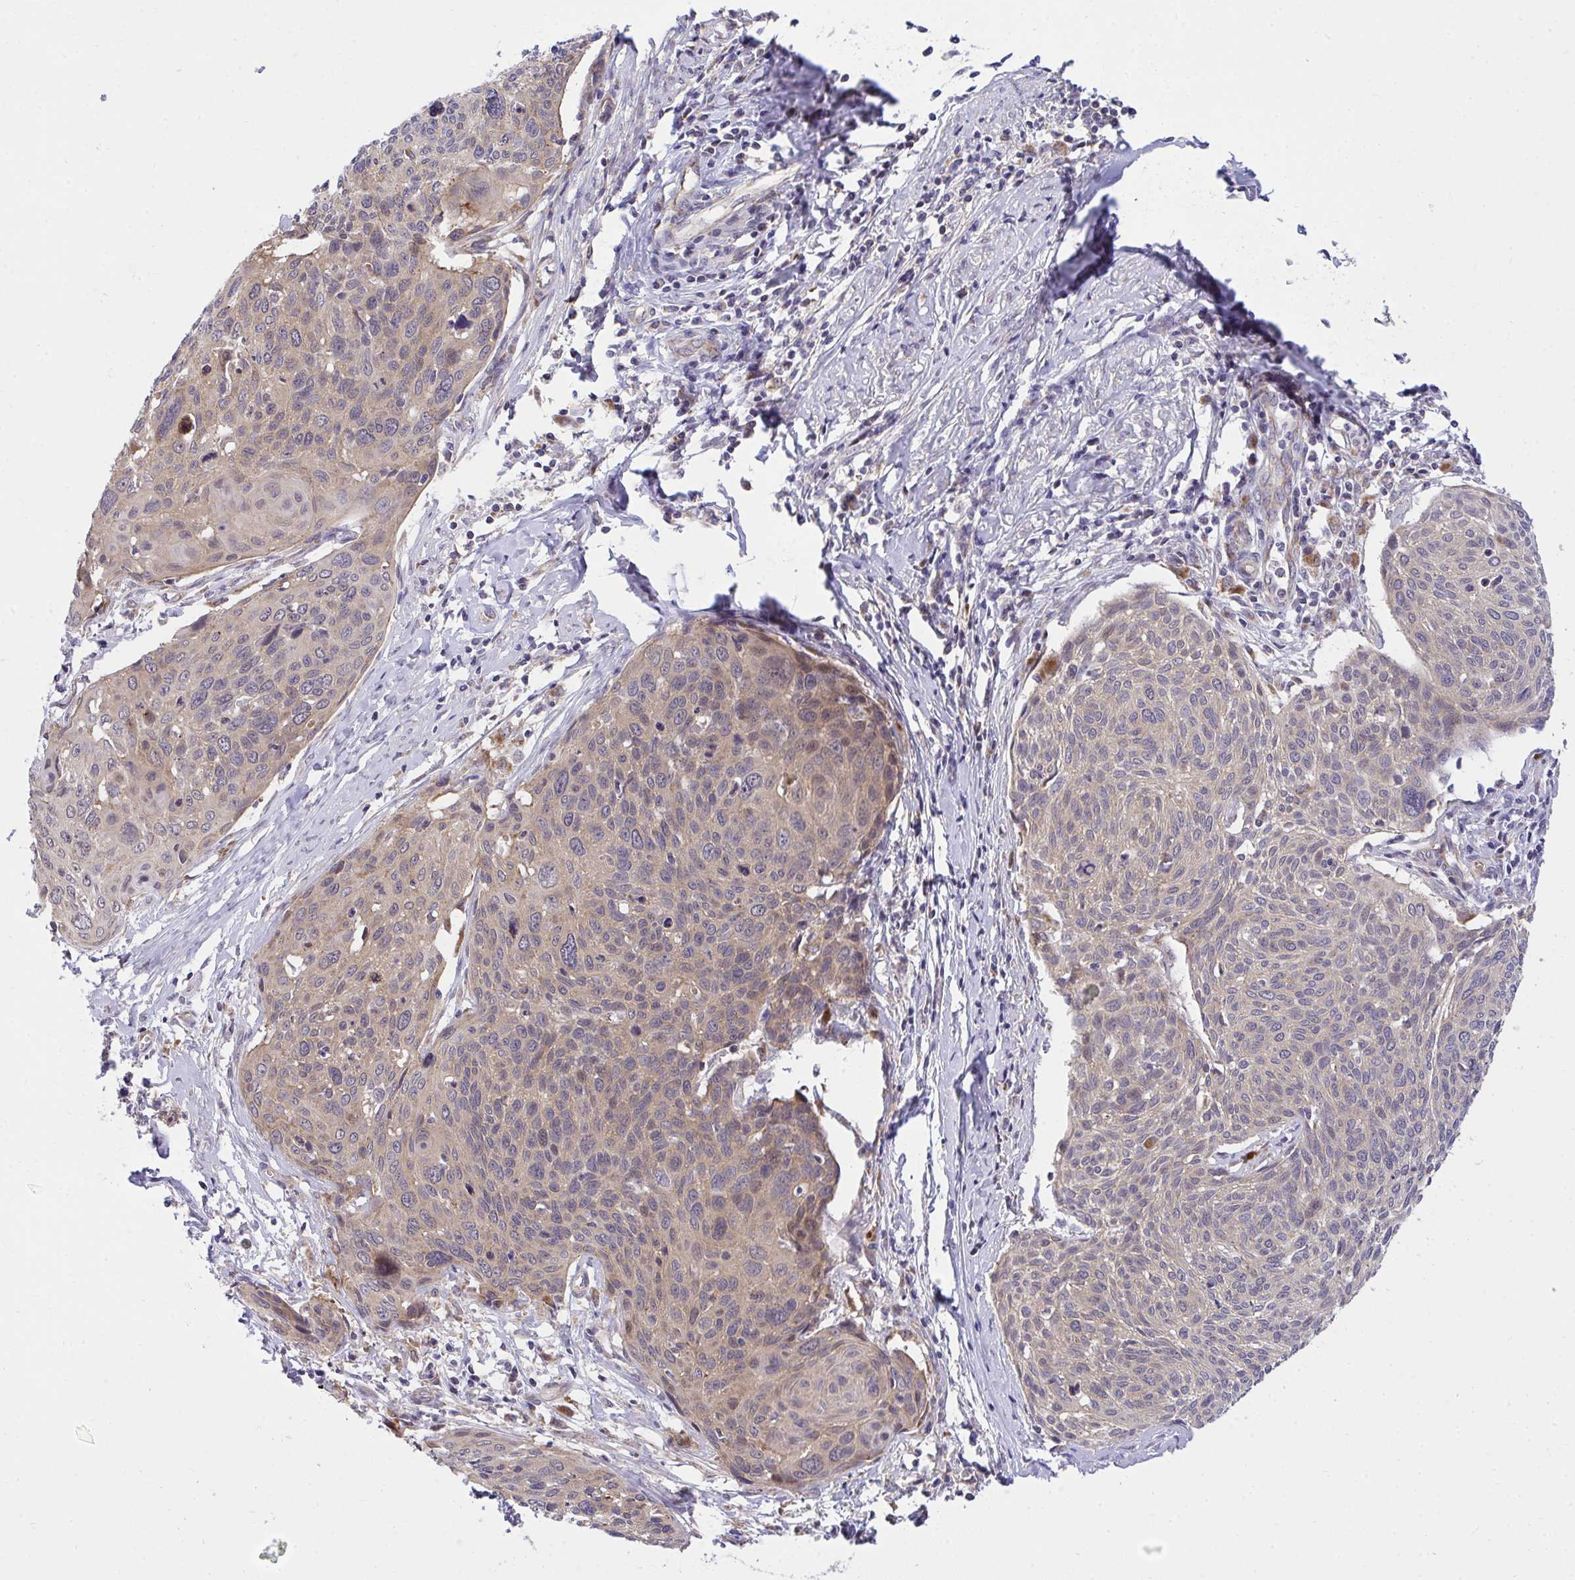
{"staining": {"intensity": "weak", "quantity": "25%-75%", "location": "cytoplasmic/membranous"}, "tissue": "cervical cancer", "cell_type": "Tumor cells", "image_type": "cancer", "snomed": [{"axis": "morphology", "description": "Squamous cell carcinoma, NOS"}, {"axis": "topography", "description": "Cervix"}], "caption": "Immunohistochemical staining of cervical cancer exhibits low levels of weak cytoplasmic/membranous expression in approximately 25%-75% of tumor cells.", "gene": "XAF1", "patient": {"sex": "female", "age": 49}}